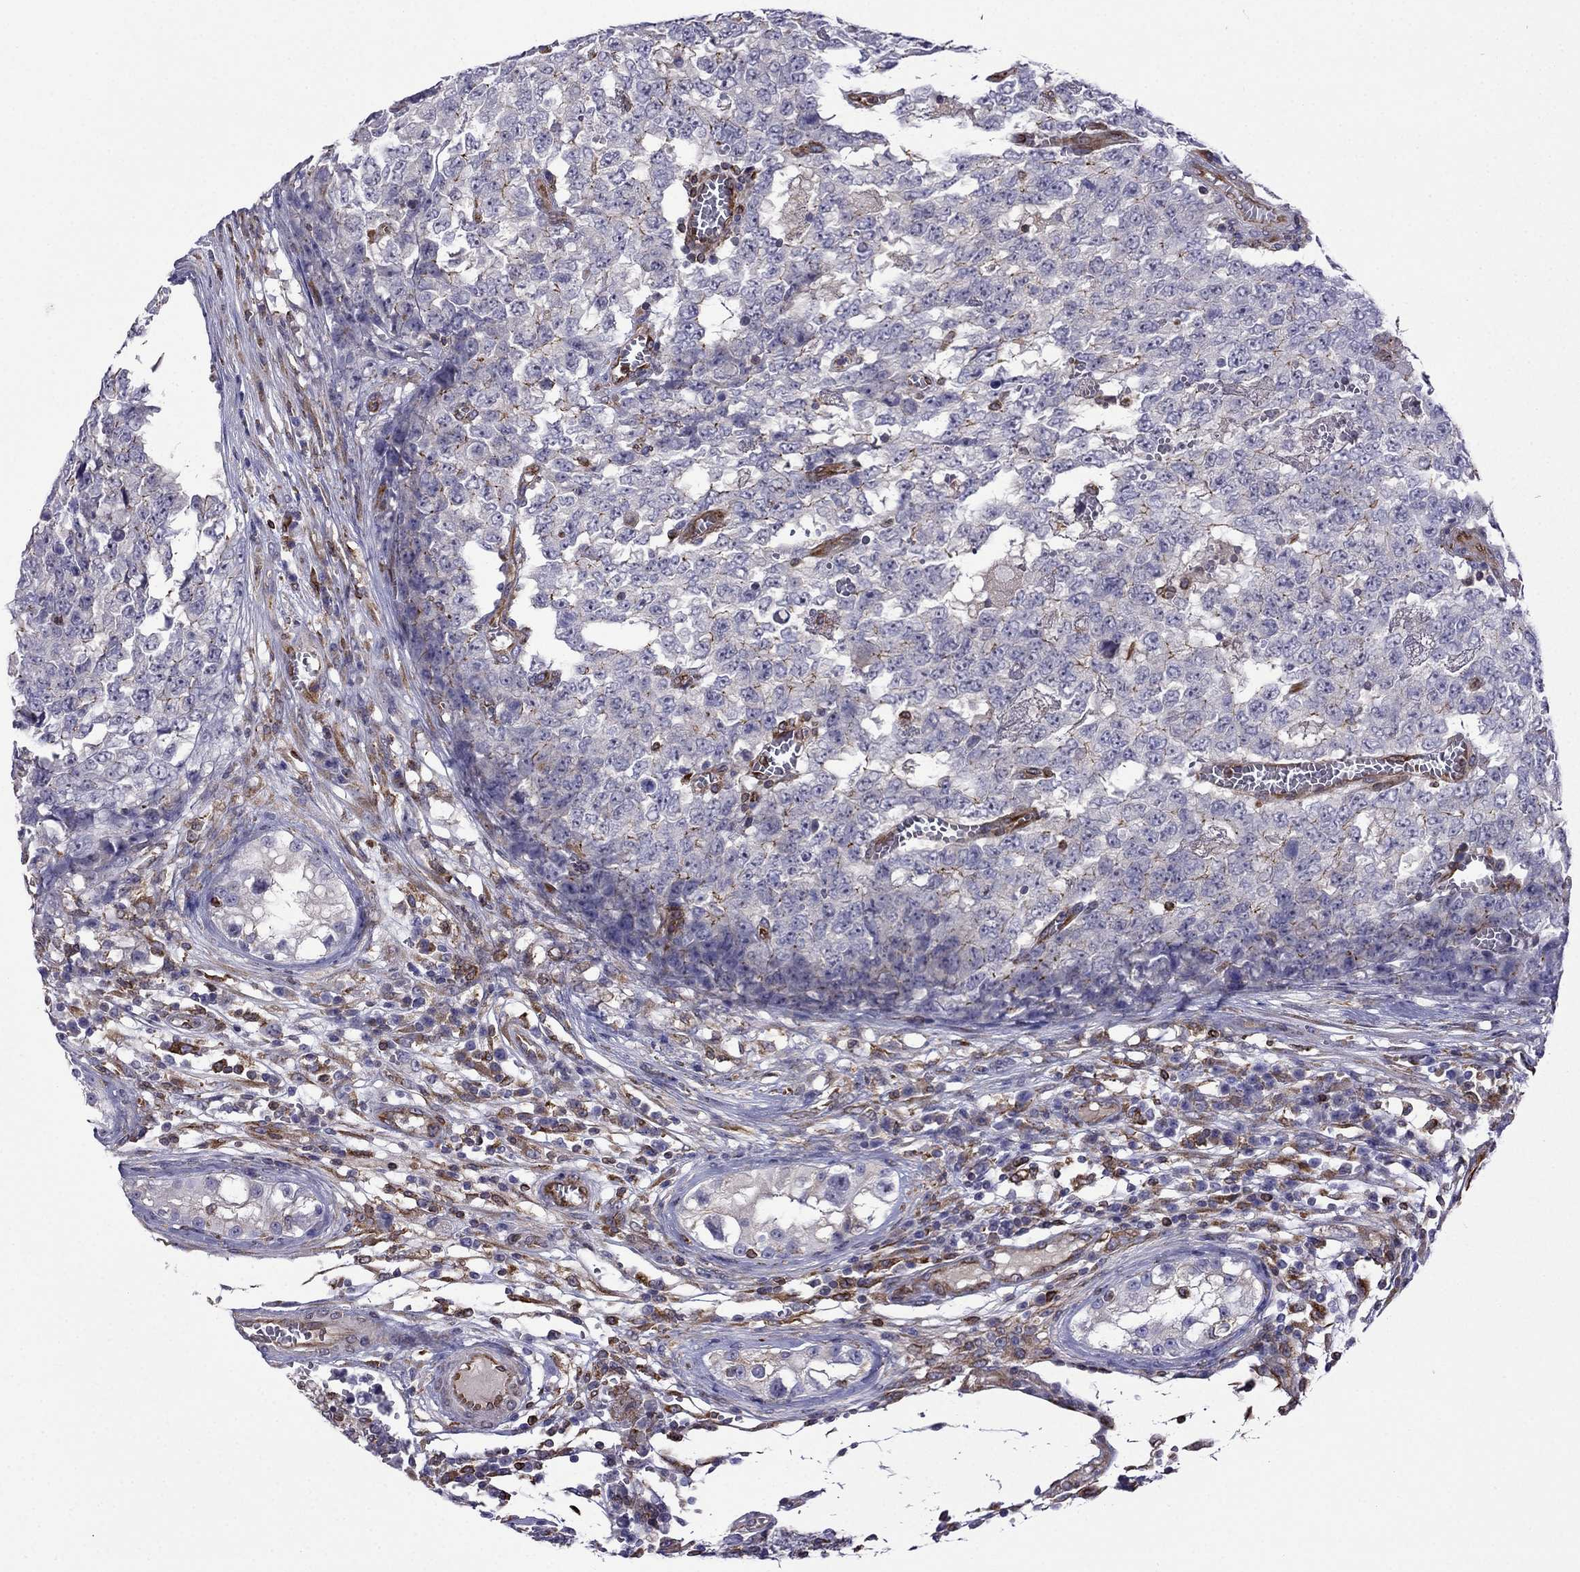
{"staining": {"intensity": "negative", "quantity": "none", "location": "none"}, "tissue": "testis cancer", "cell_type": "Tumor cells", "image_type": "cancer", "snomed": [{"axis": "morphology", "description": "Carcinoma, Embryonal, NOS"}, {"axis": "topography", "description": "Testis"}], "caption": "DAB immunohistochemical staining of testis cancer shows no significant staining in tumor cells.", "gene": "GNAL", "patient": {"sex": "male", "age": 23}}